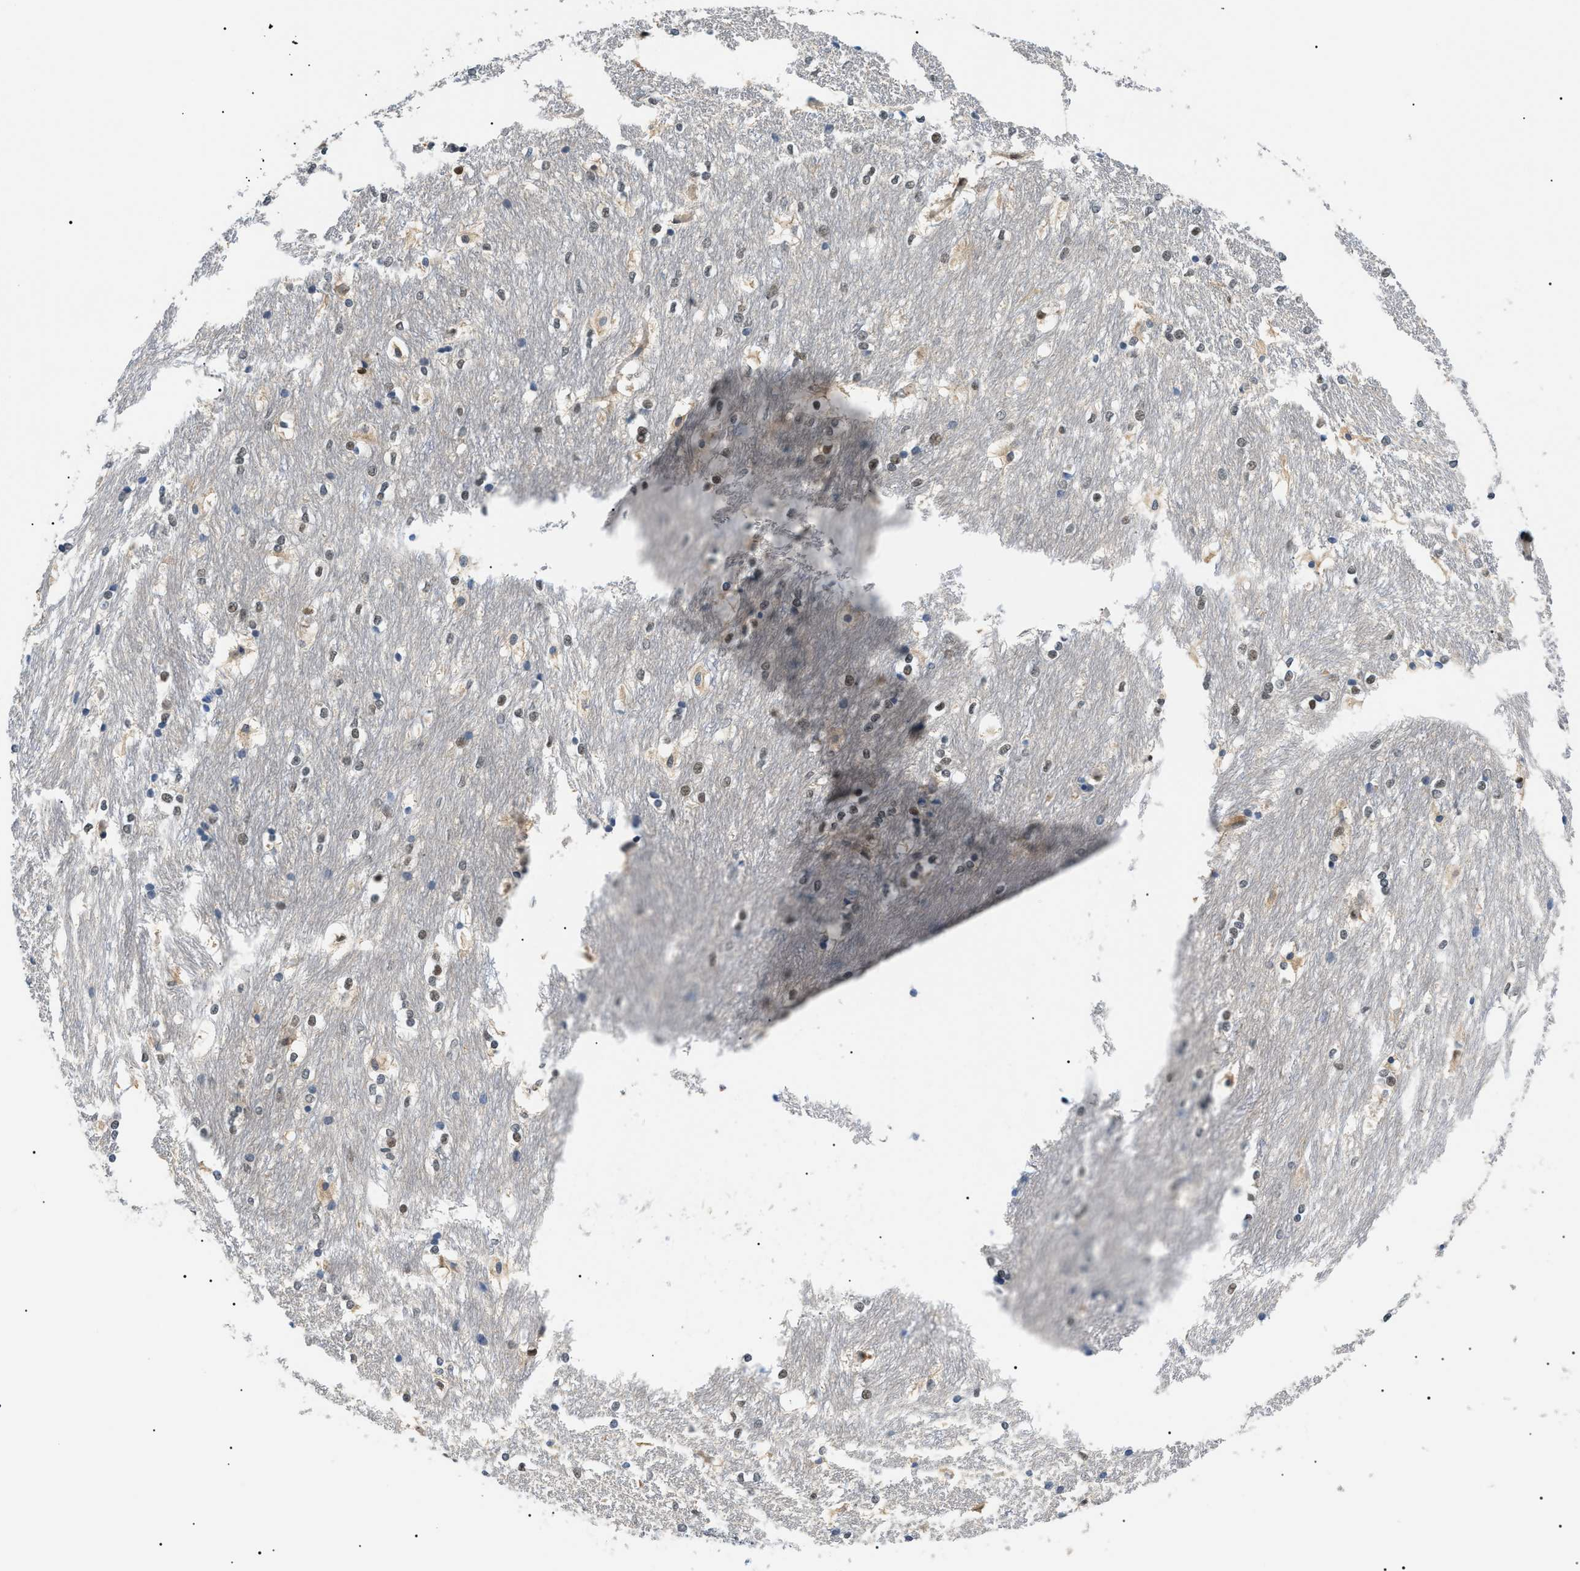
{"staining": {"intensity": "weak", "quantity": "25%-75%", "location": "nuclear"}, "tissue": "caudate", "cell_type": "Glial cells", "image_type": "normal", "snomed": [{"axis": "morphology", "description": "Normal tissue, NOS"}, {"axis": "topography", "description": "Lateral ventricle wall"}], "caption": "Protein analysis of normal caudate displays weak nuclear staining in about 25%-75% of glial cells. The staining was performed using DAB (3,3'-diaminobenzidine) to visualize the protein expression in brown, while the nuclei were stained in blue with hematoxylin (Magnification: 20x).", "gene": "RBM15", "patient": {"sex": "female", "age": 19}}